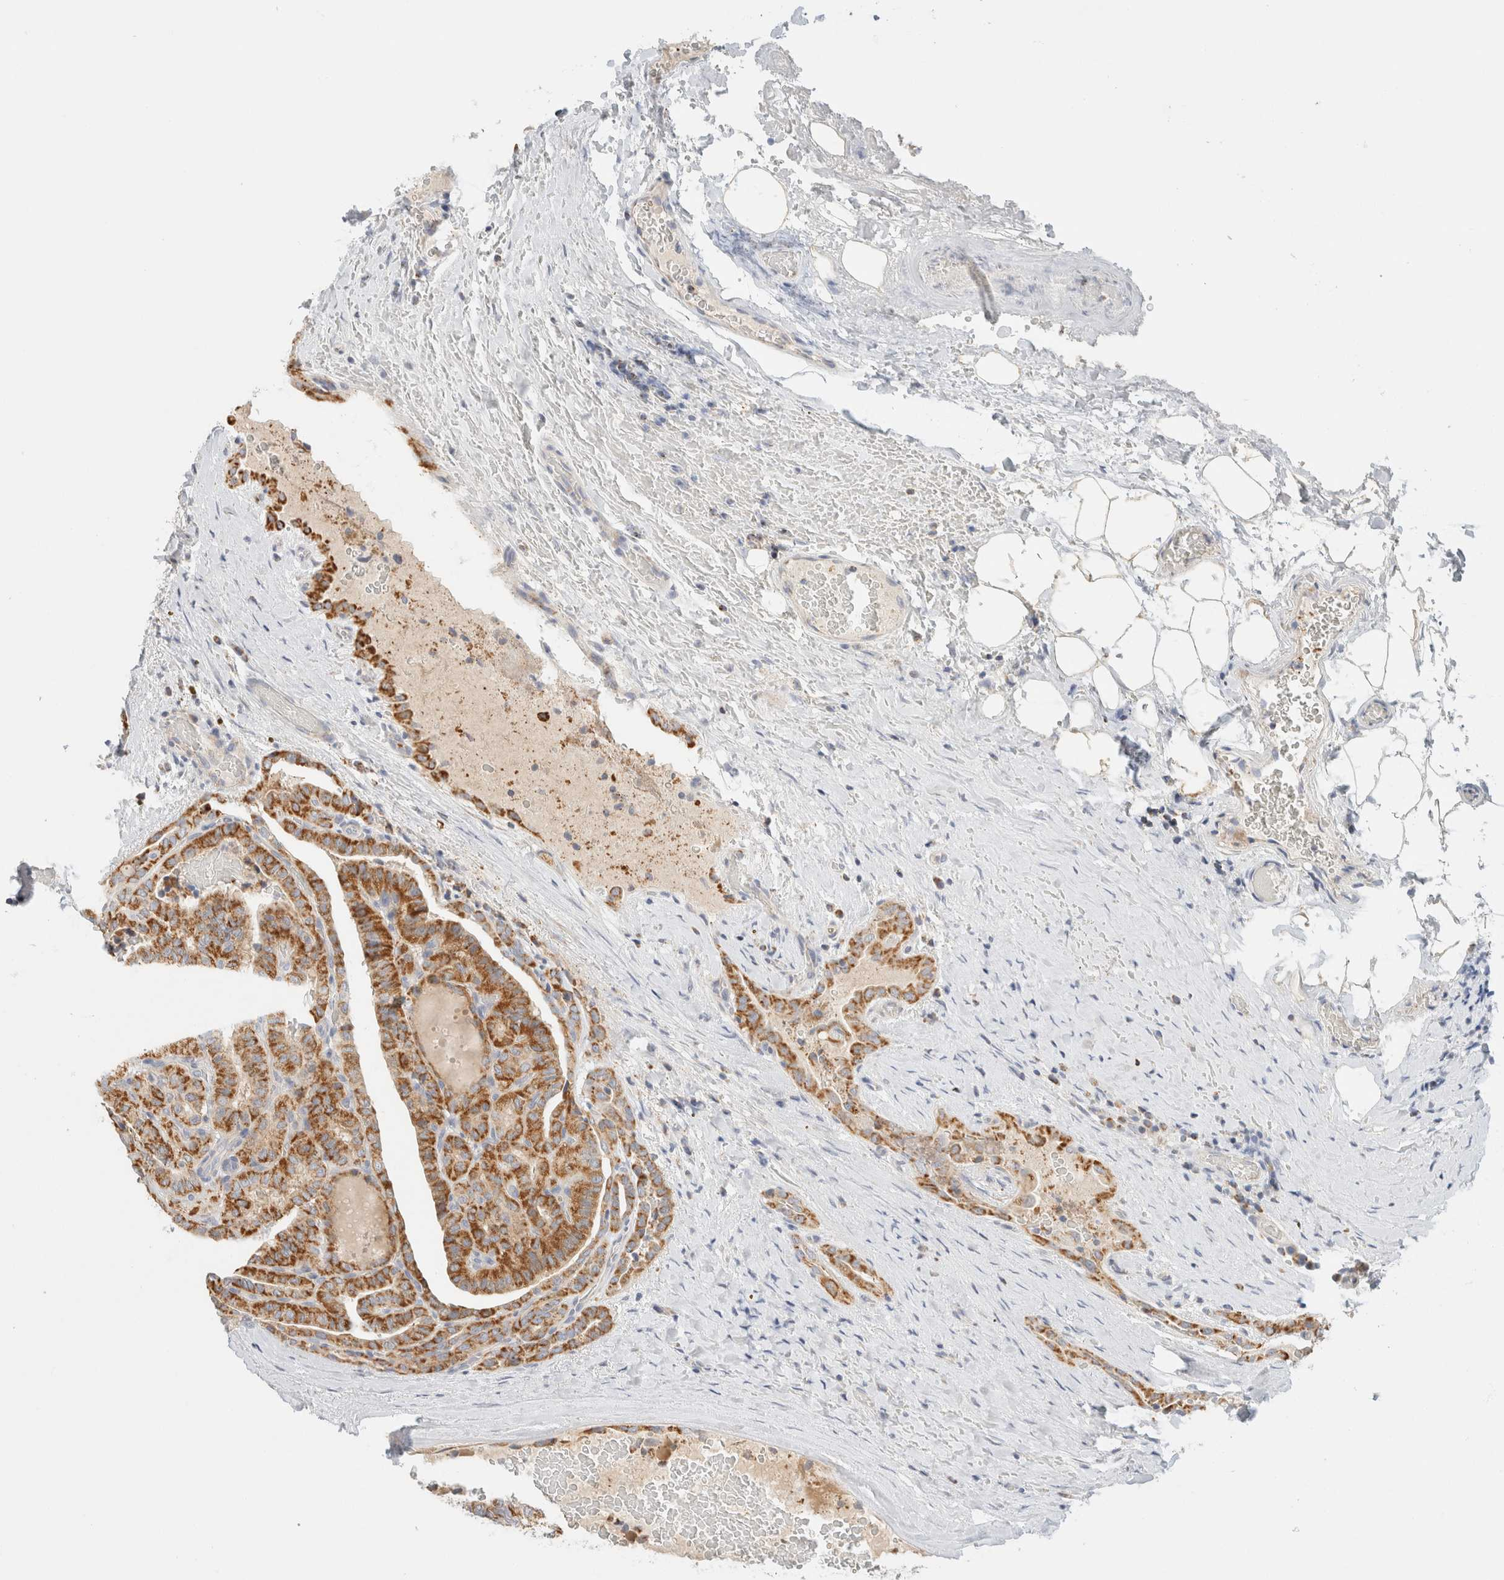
{"staining": {"intensity": "moderate", "quantity": ">75%", "location": "cytoplasmic/membranous"}, "tissue": "thyroid cancer", "cell_type": "Tumor cells", "image_type": "cancer", "snomed": [{"axis": "morphology", "description": "Papillary adenocarcinoma, NOS"}, {"axis": "topography", "description": "Thyroid gland"}], "caption": "Thyroid cancer stained for a protein exhibits moderate cytoplasmic/membranous positivity in tumor cells.", "gene": "HDHD3", "patient": {"sex": "male", "age": 77}}